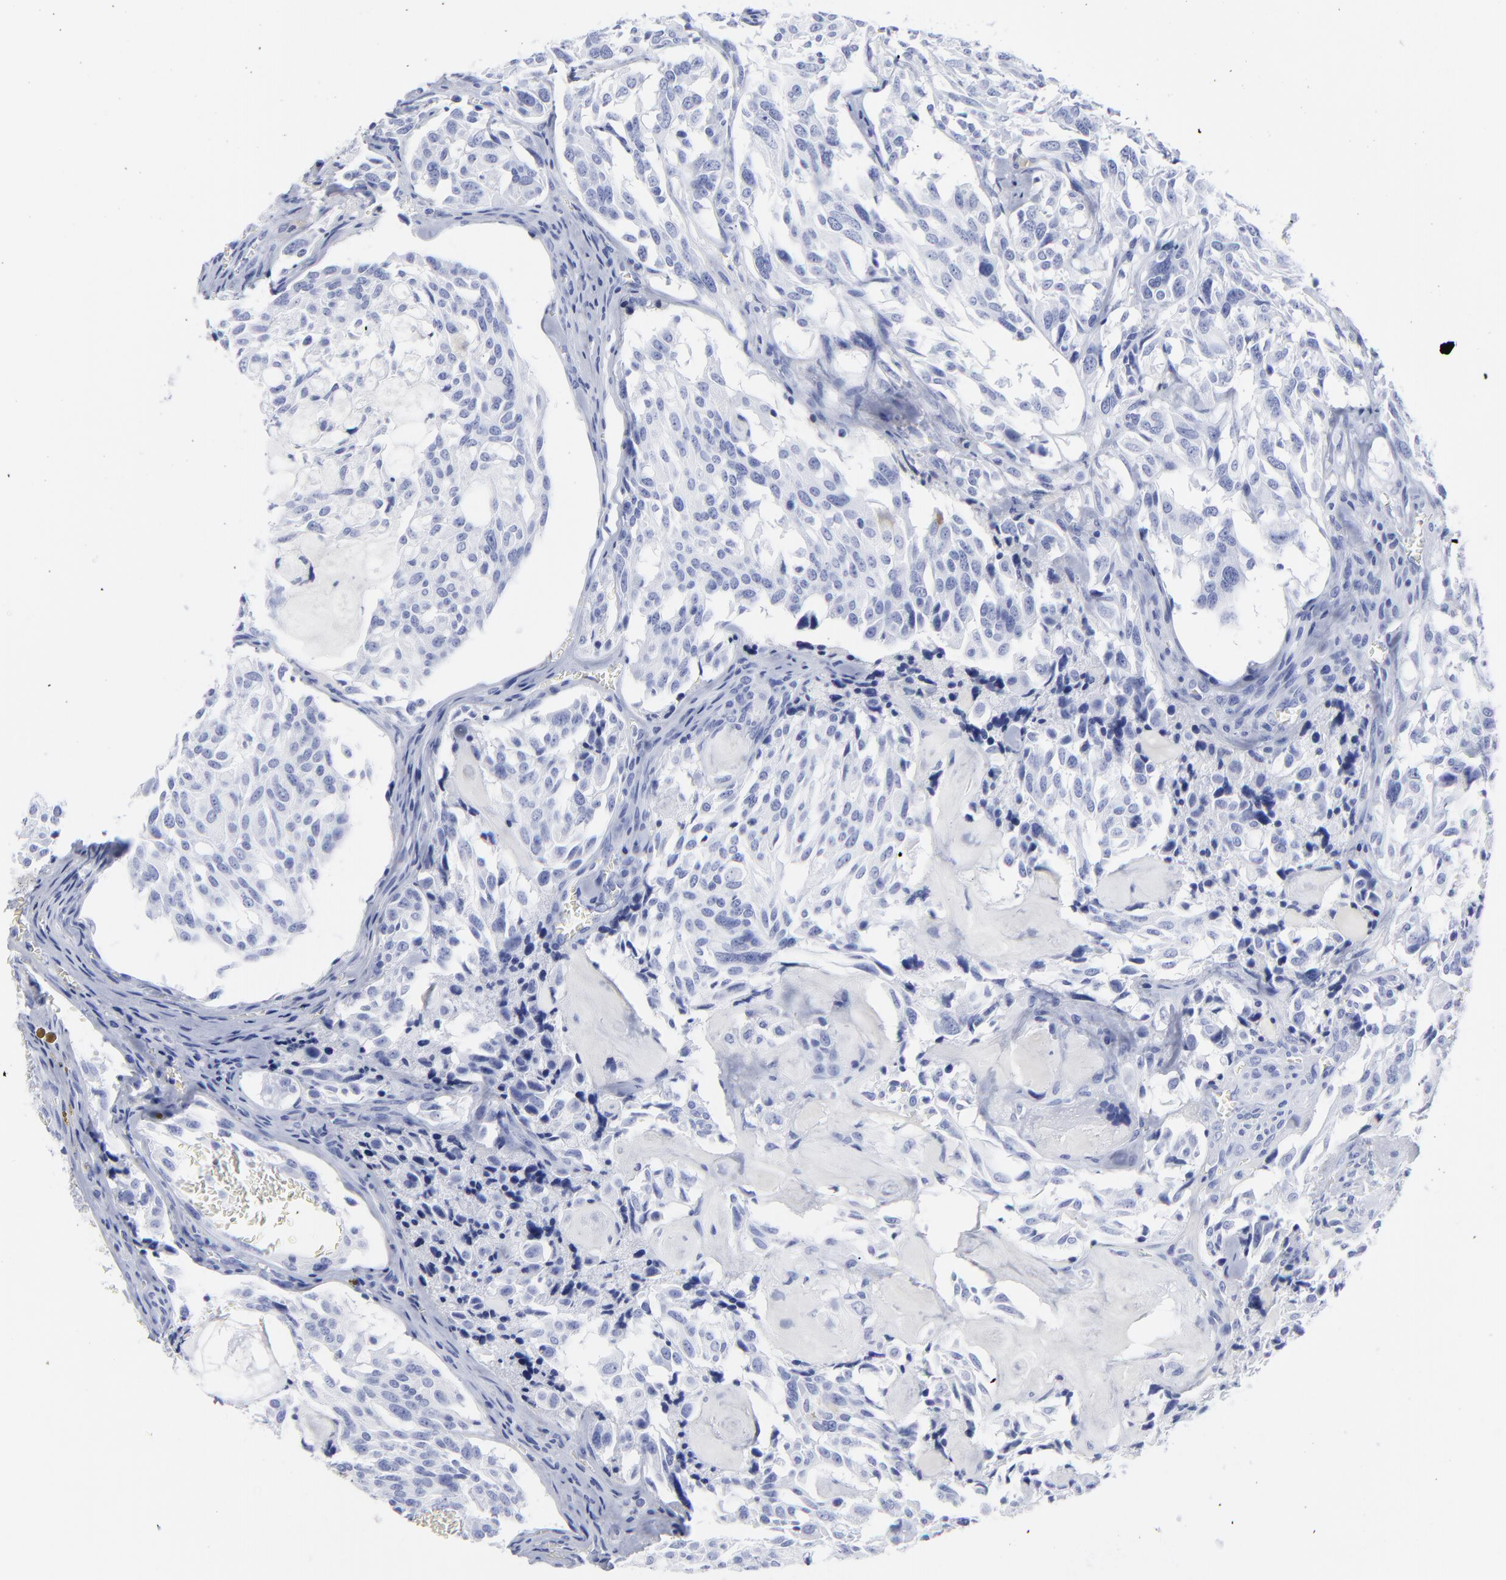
{"staining": {"intensity": "negative", "quantity": "none", "location": "none"}, "tissue": "thyroid cancer", "cell_type": "Tumor cells", "image_type": "cancer", "snomed": [{"axis": "morphology", "description": "Carcinoma, NOS"}, {"axis": "morphology", "description": "Carcinoid, malignant, NOS"}, {"axis": "topography", "description": "Thyroid gland"}], "caption": "Tumor cells are negative for protein expression in human malignant carcinoid (thyroid). Nuclei are stained in blue.", "gene": "DCN", "patient": {"sex": "male", "age": 33}}